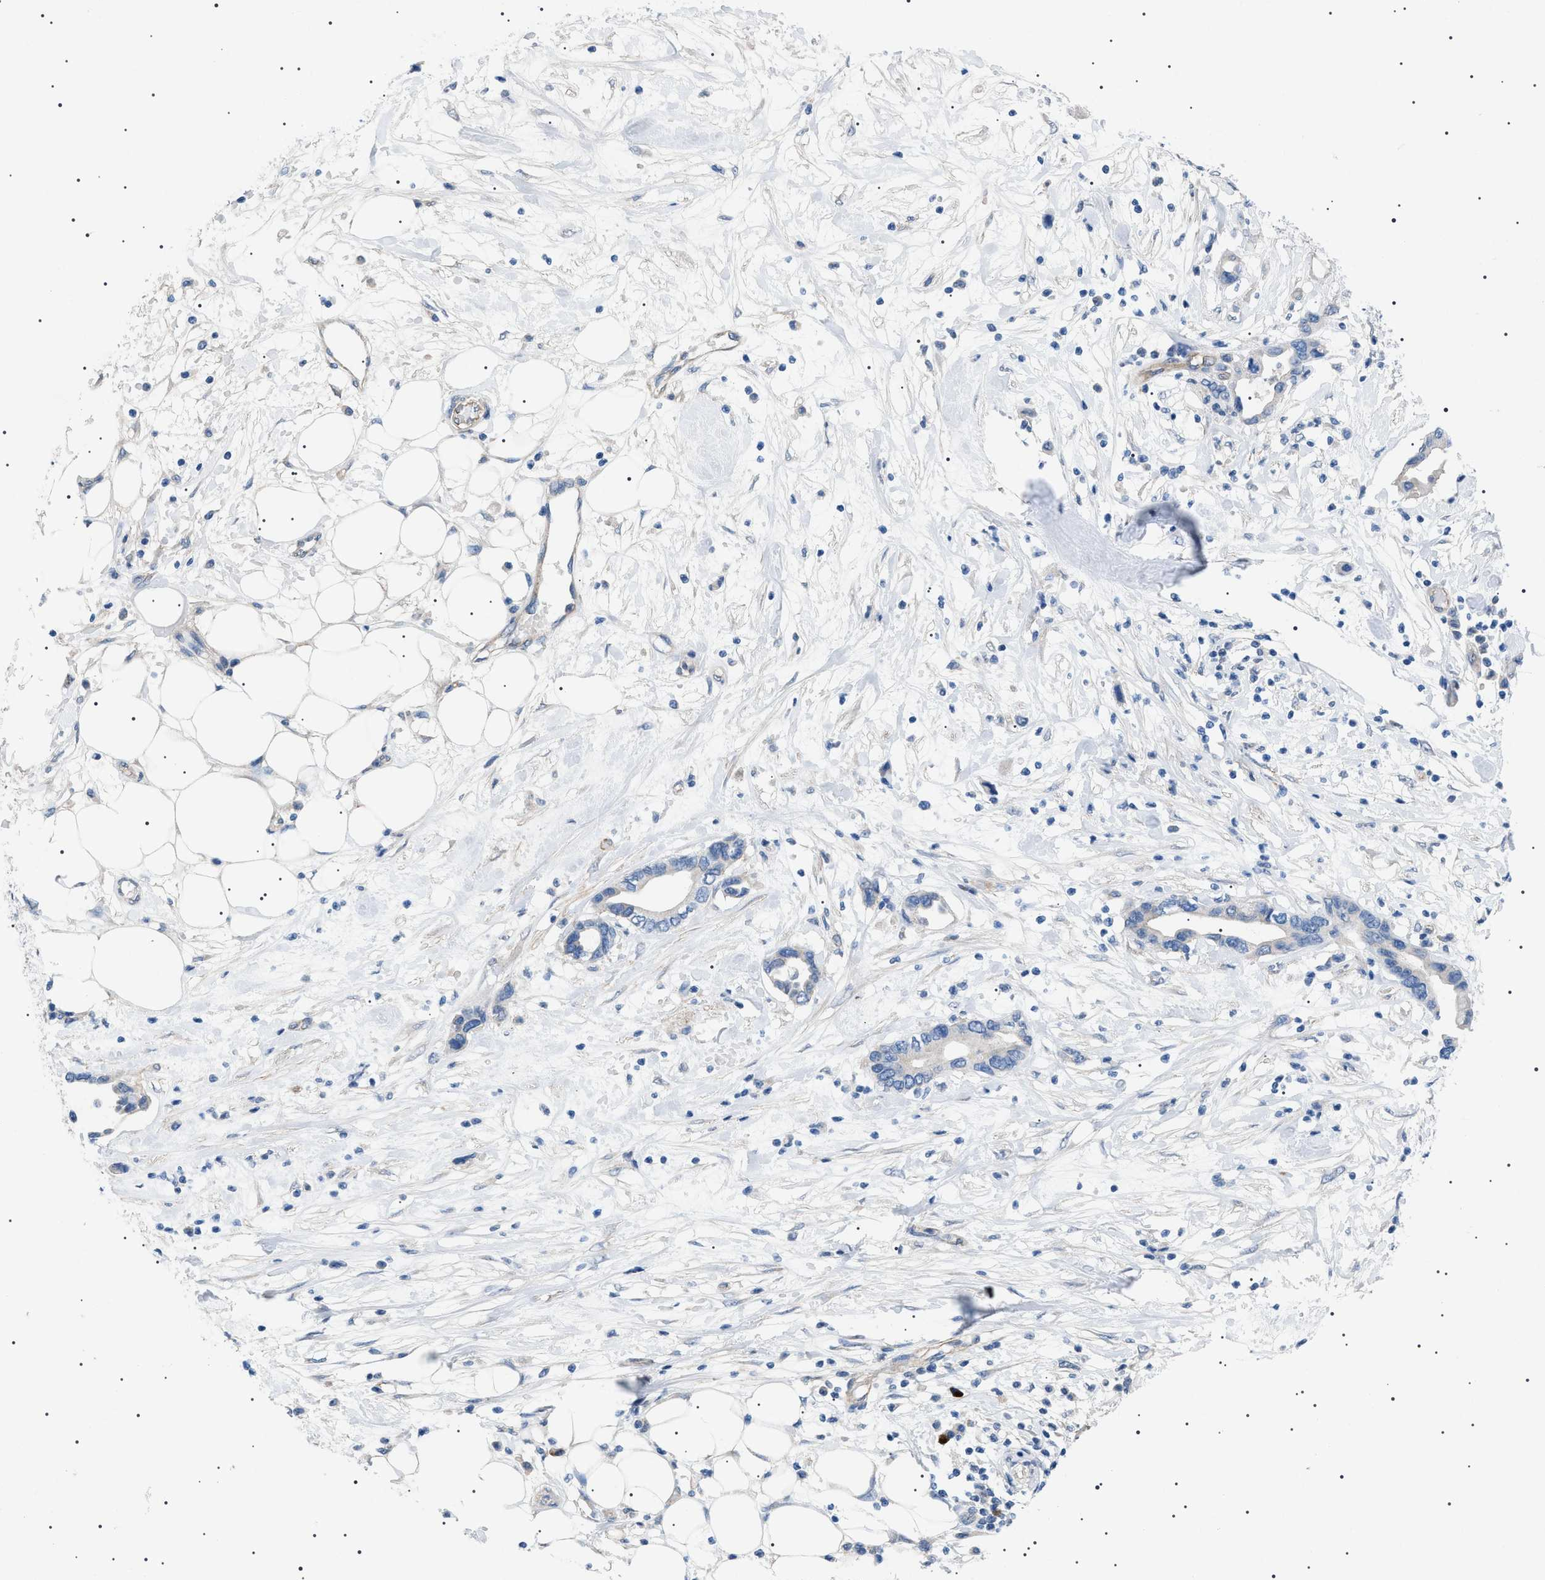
{"staining": {"intensity": "negative", "quantity": "none", "location": "none"}, "tissue": "pancreatic cancer", "cell_type": "Tumor cells", "image_type": "cancer", "snomed": [{"axis": "morphology", "description": "Adenocarcinoma, NOS"}, {"axis": "topography", "description": "Pancreas"}], "caption": "Photomicrograph shows no protein staining in tumor cells of pancreatic adenocarcinoma tissue.", "gene": "ADAMTS1", "patient": {"sex": "female", "age": 57}}